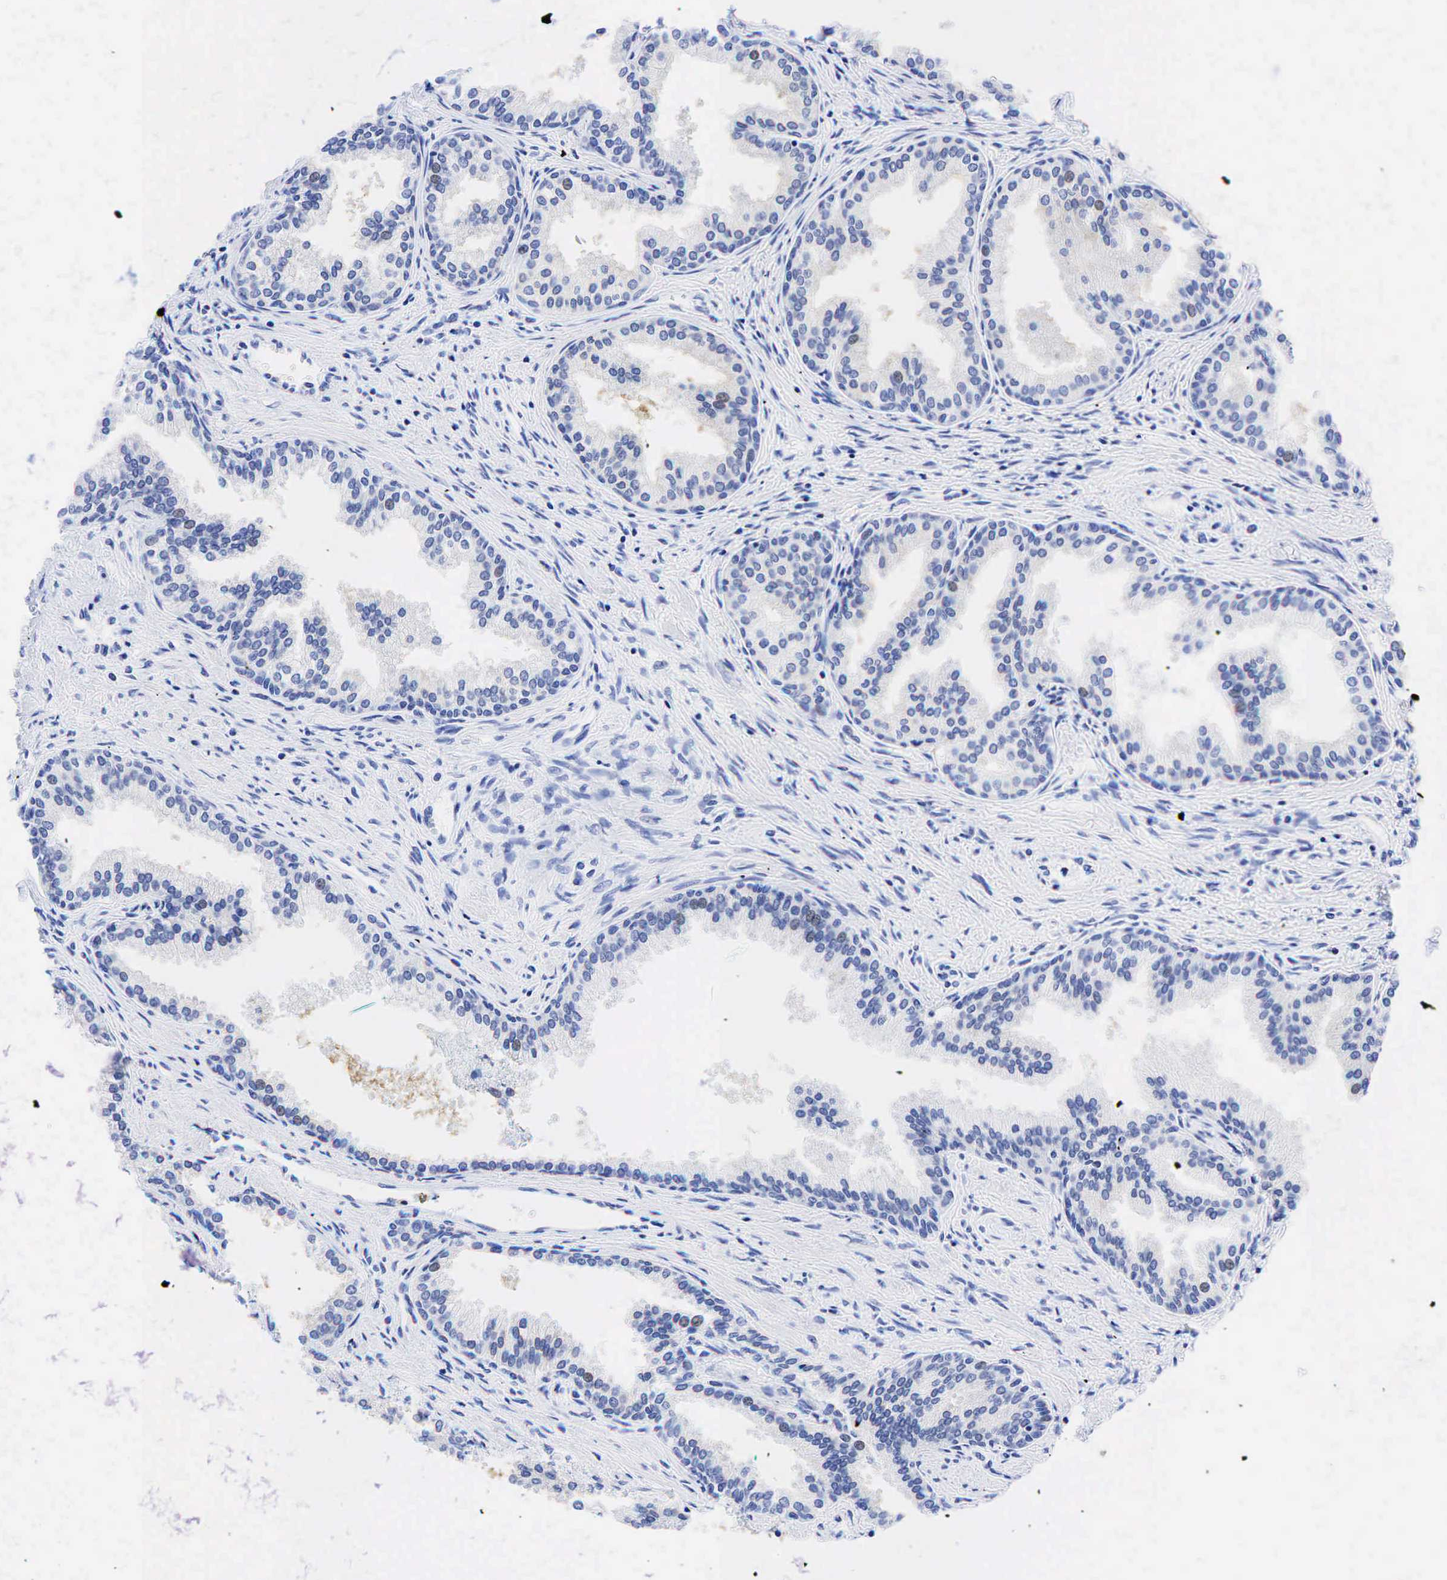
{"staining": {"intensity": "strong", "quantity": "25%-75%", "location": "cytoplasmic/membranous"}, "tissue": "prostate", "cell_type": "Glandular cells", "image_type": "normal", "snomed": [{"axis": "morphology", "description": "Normal tissue, NOS"}, {"axis": "topography", "description": "Prostate"}], "caption": "Strong cytoplasmic/membranous protein staining is identified in approximately 25%-75% of glandular cells in prostate. The staining was performed using DAB (3,3'-diaminobenzidine), with brown indicating positive protein expression. Nuclei are stained blue with hematoxylin.", "gene": "KRT19", "patient": {"sex": "male", "age": 68}}